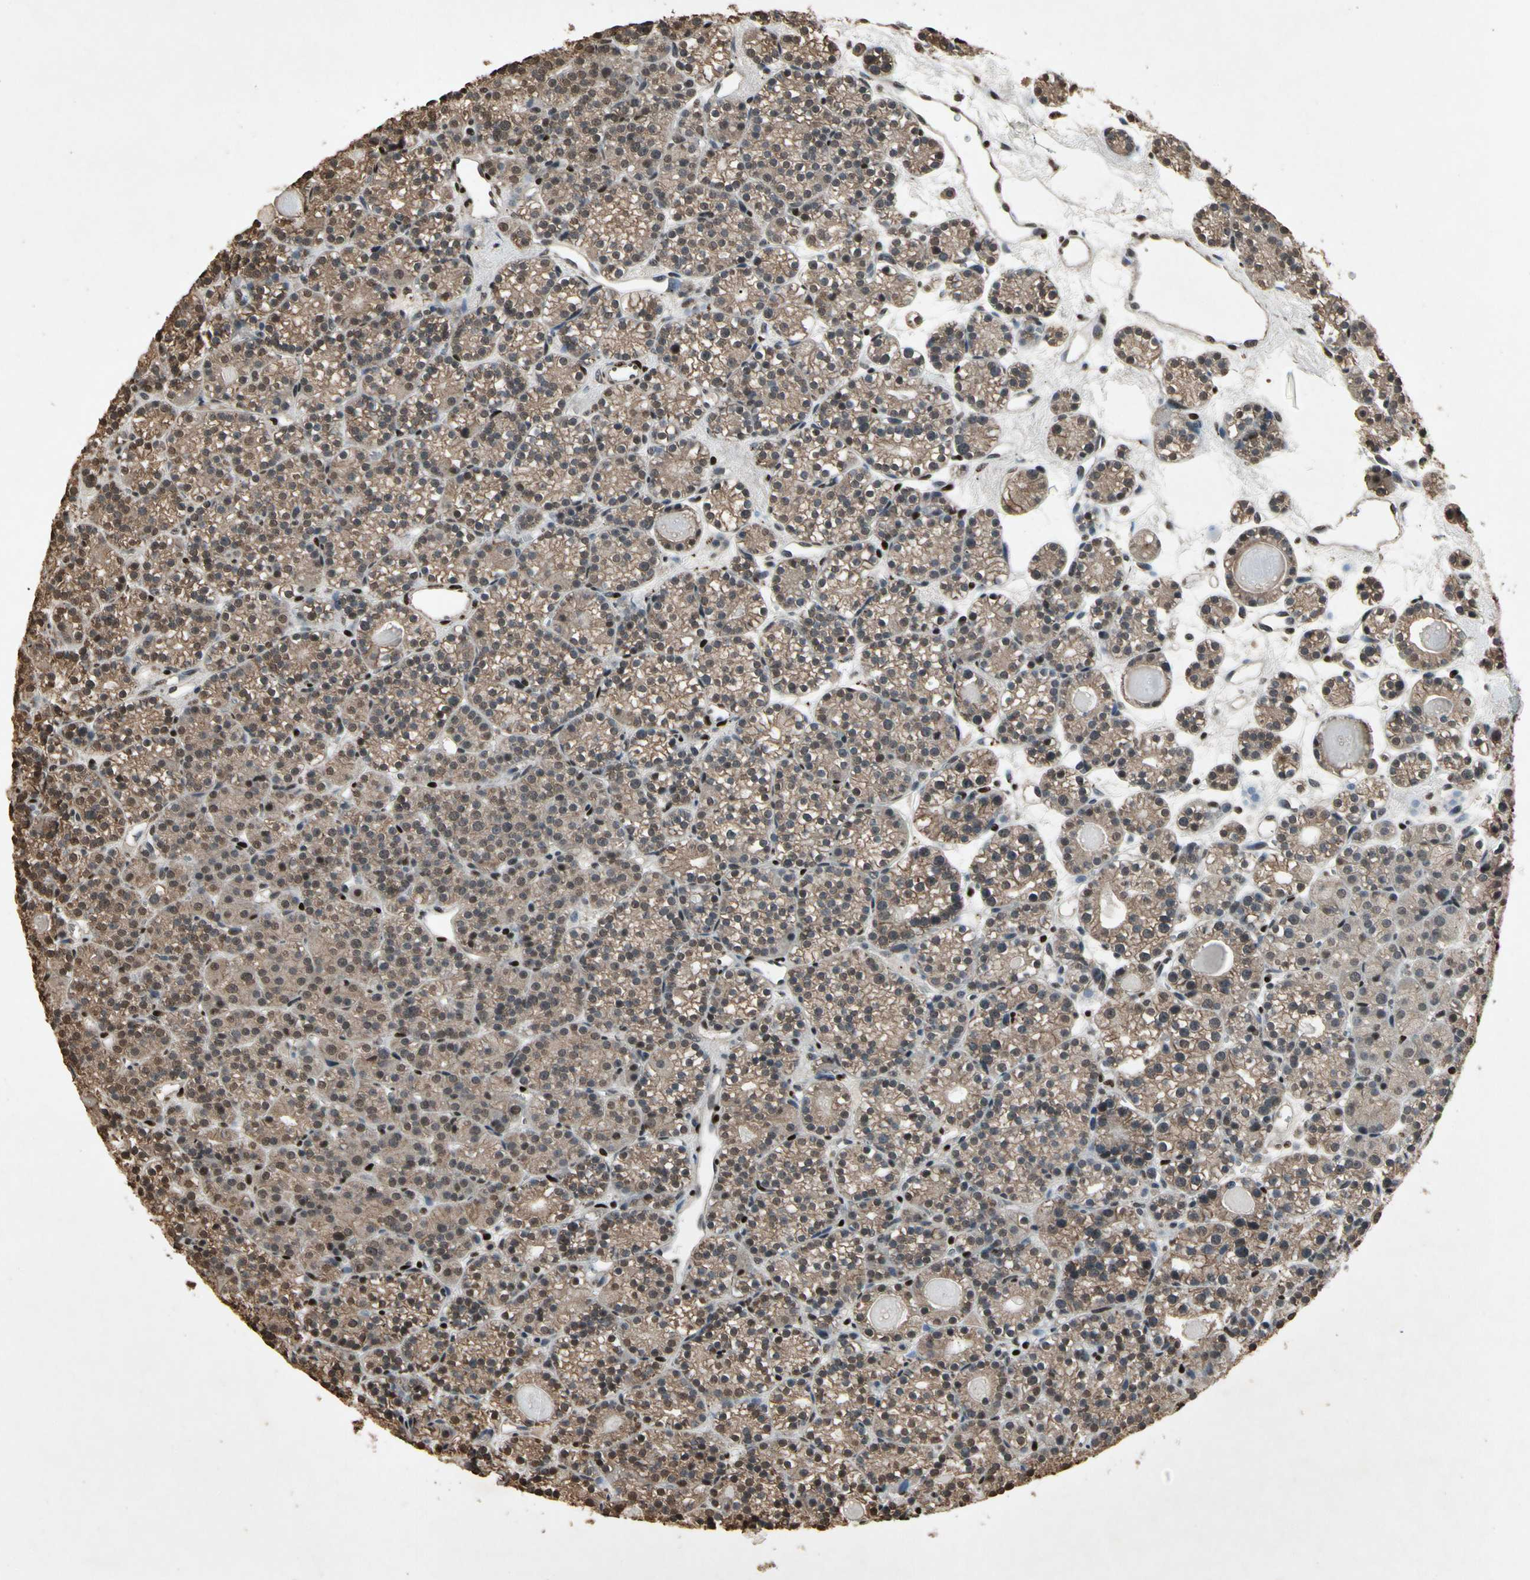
{"staining": {"intensity": "strong", "quantity": ">75%", "location": "cytoplasmic/membranous,nuclear"}, "tissue": "parathyroid gland", "cell_type": "Glandular cells", "image_type": "normal", "snomed": [{"axis": "morphology", "description": "Normal tissue, NOS"}, {"axis": "topography", "description": "Parathyroid gland"}], "caption": "Strong cytoplasmic/membranous,nuclear protein expression is appreciated in approximately >75% of glandular cells in parathyroid gland. (IHC, brightfield microscopy, high magnification).", "gene": "TBX2", "patient": {"sex": "female", "age": 64}}